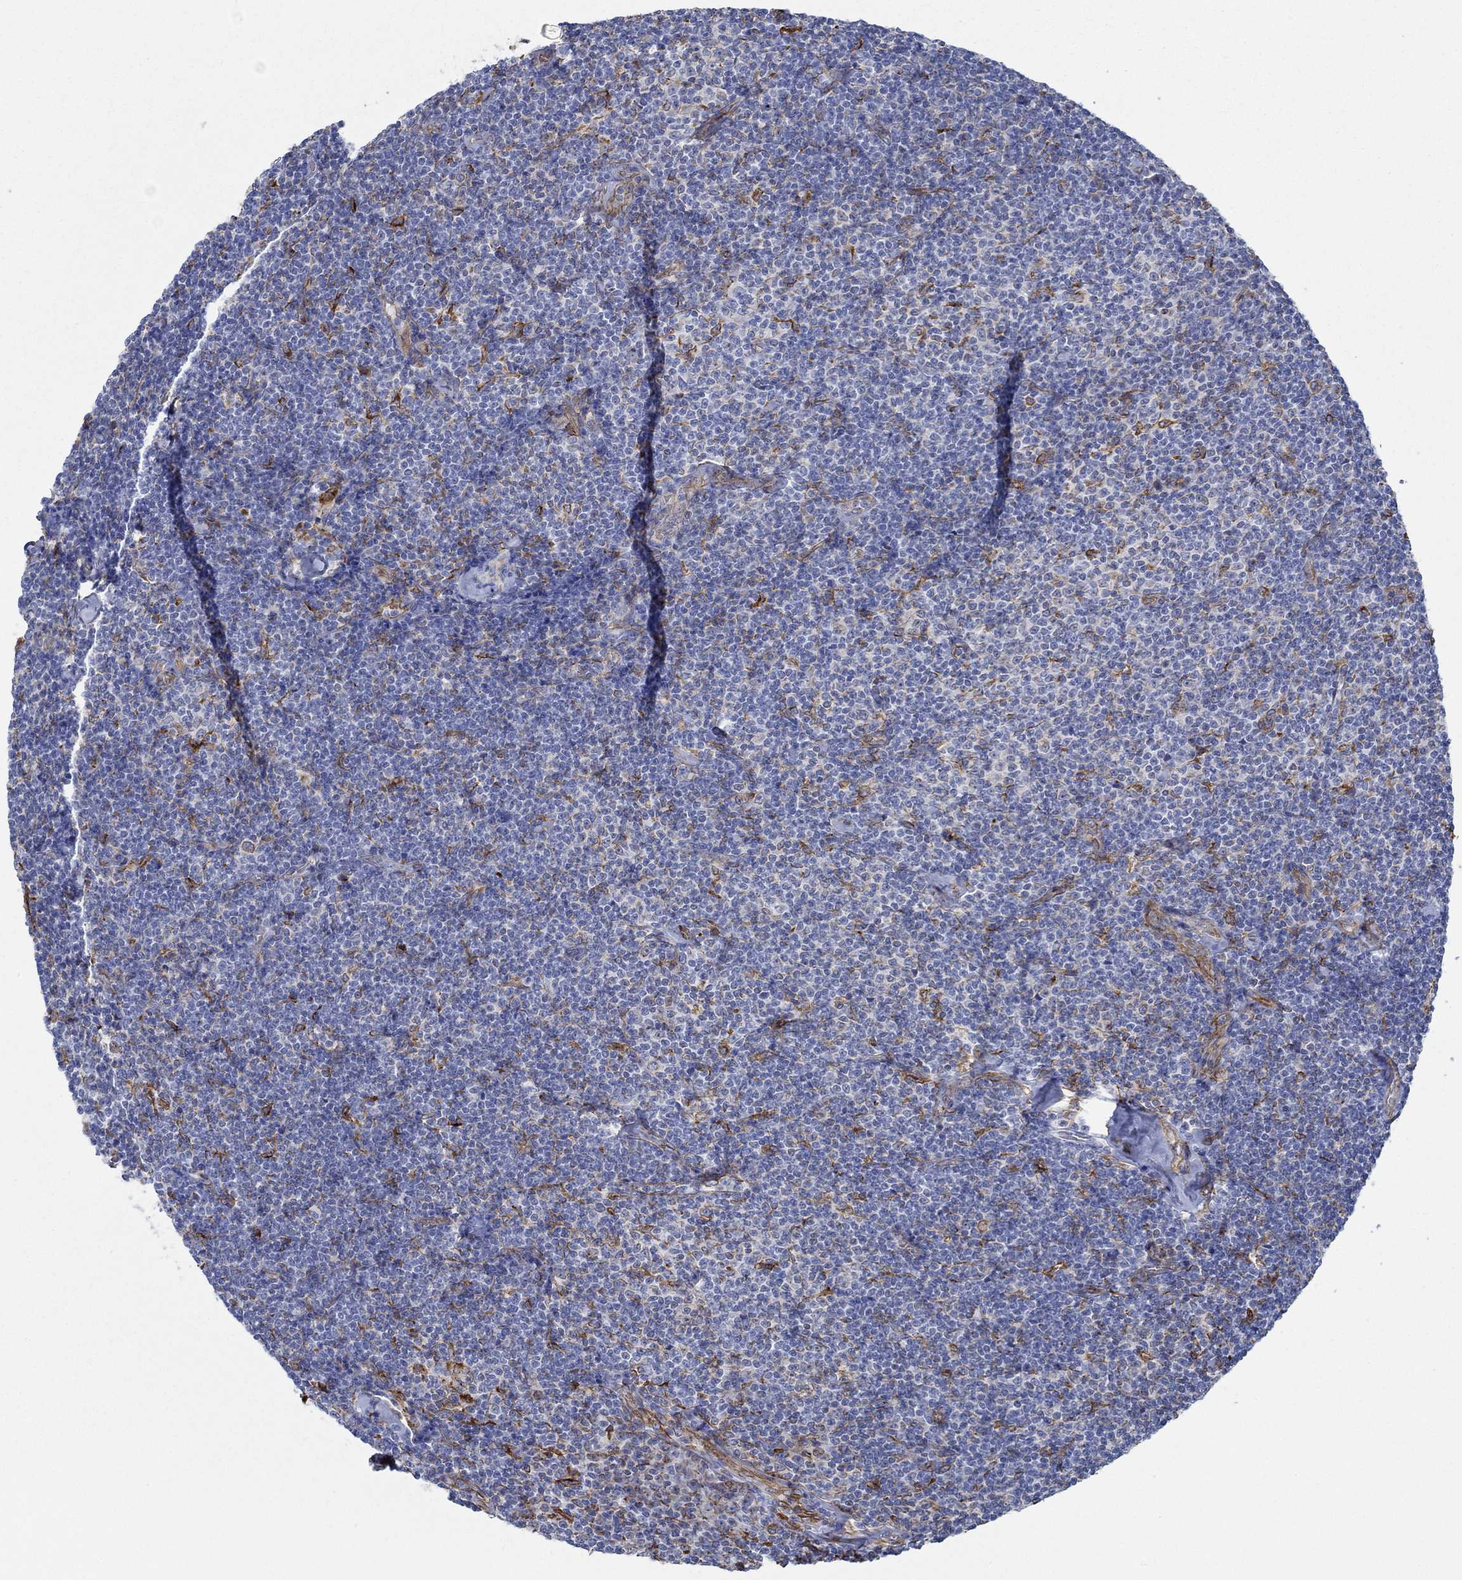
{"staining": {"intensity": "strong", "quantity": "<25%", "location": "cytoplasmic/membranous"}, "tissue": "lymphoma", "cell_type": "Tumor cells", "image_type": "cancer", "snomed": [{"axis": "morphology", "description": "Malignant lymphoma, non-Hodgkin's type, Low grade"}, {"axis": "topography", "description": "Lymph node"}], "caption": "Lymphoma stained for a protein exhibits strong cytoplasmic/membranous positivity in tumor cells.", "gene": "STC2", "patient": {"sex": "male", "age": 81}}